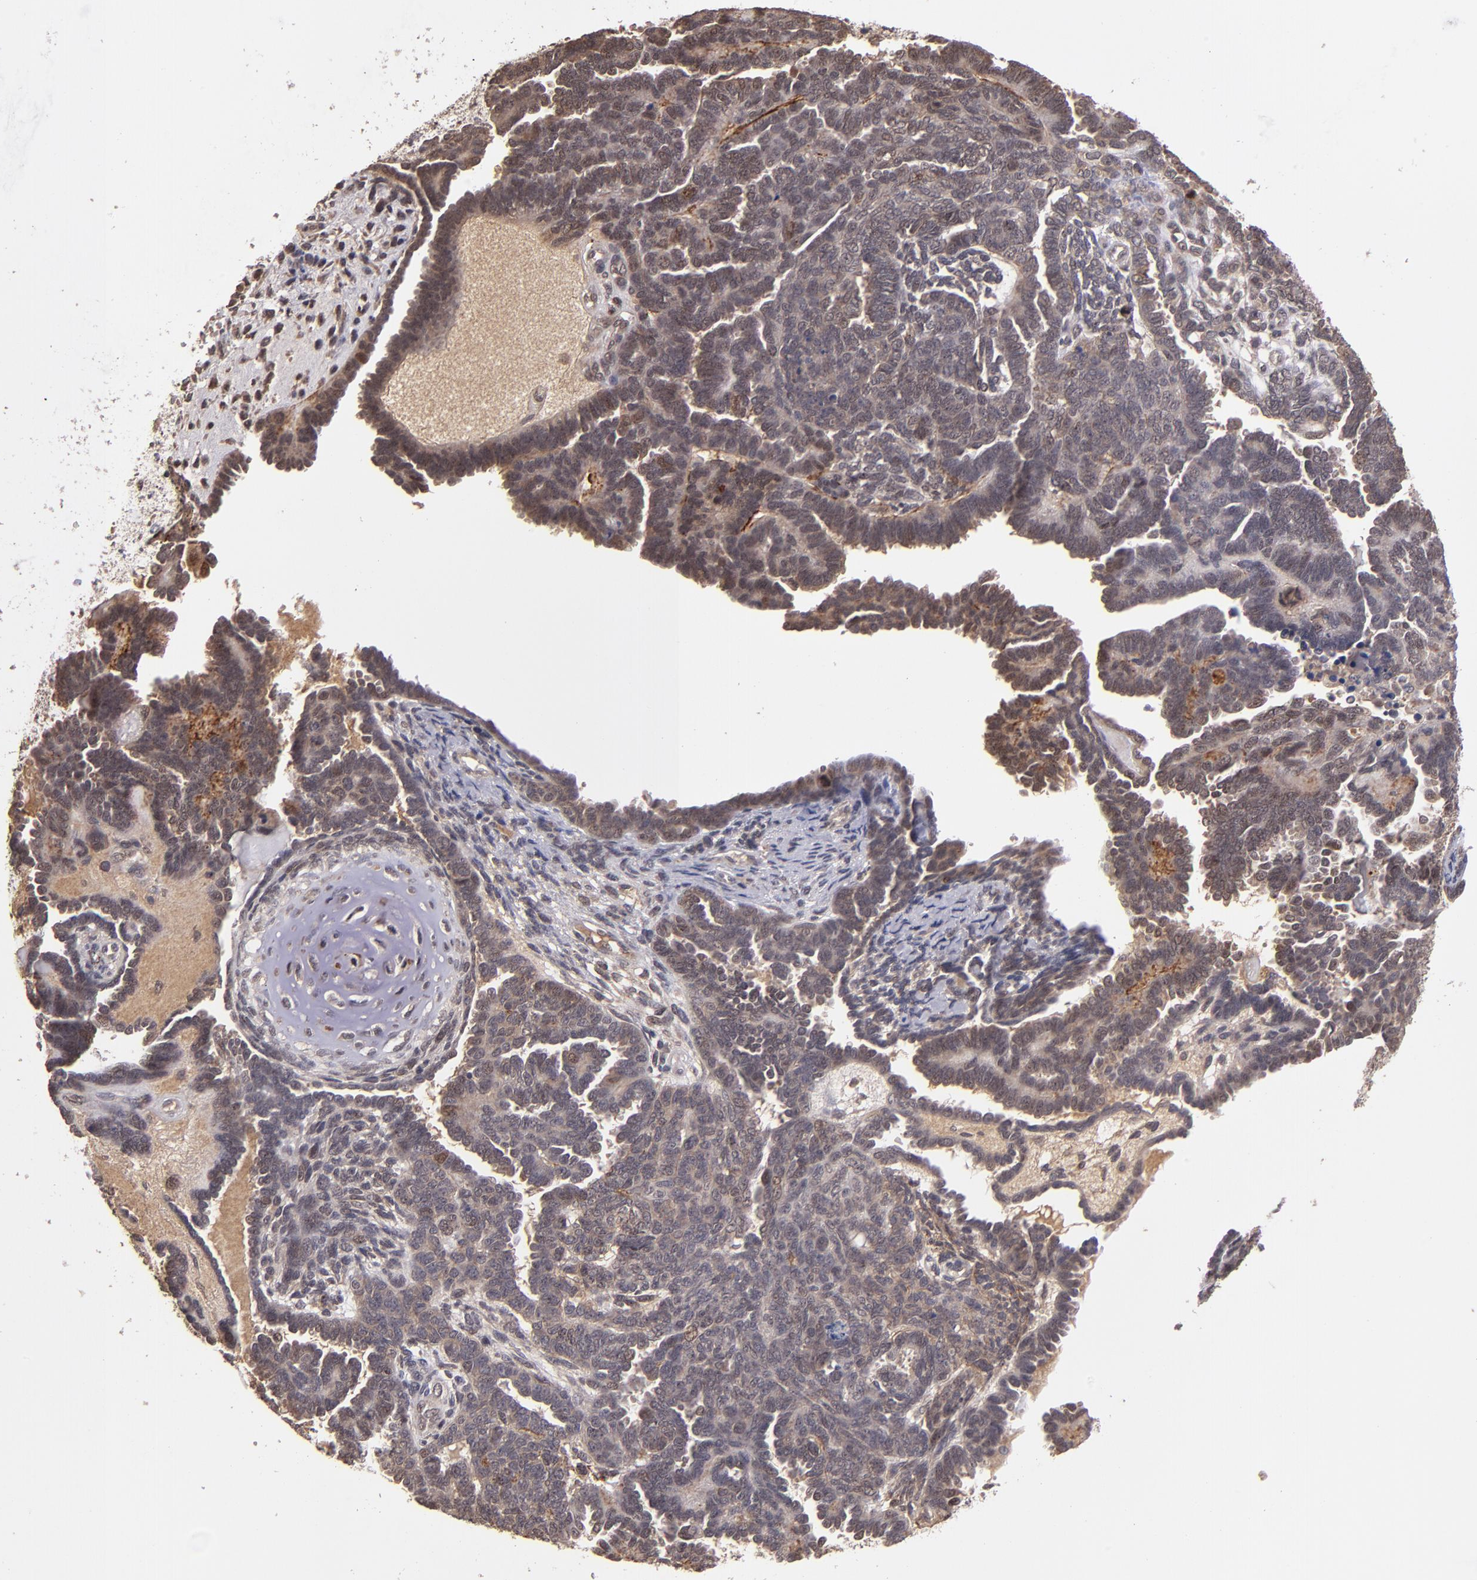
{"staining": {"intensity": "moderate", "quantity": "25%-75%", "location": "nuclear"}, "tissue": "endometrial cancer", "cell_type": "Tumor cells", "image_type": "cancer", "snomed": [{"axis": "morphology", "description": "Neoplasm, malignant, NOS"}, {"axis": "topography", "description": "Endometrium"}], "caption": "Neoplasm (malignant) (endometrial) stained for a protein (brown) reveals moderate nuclear positive staining in about 25%-75% of tumor cells.", "gene": "ABHD12B", "patient": {"sex": "female", "age": 74}}